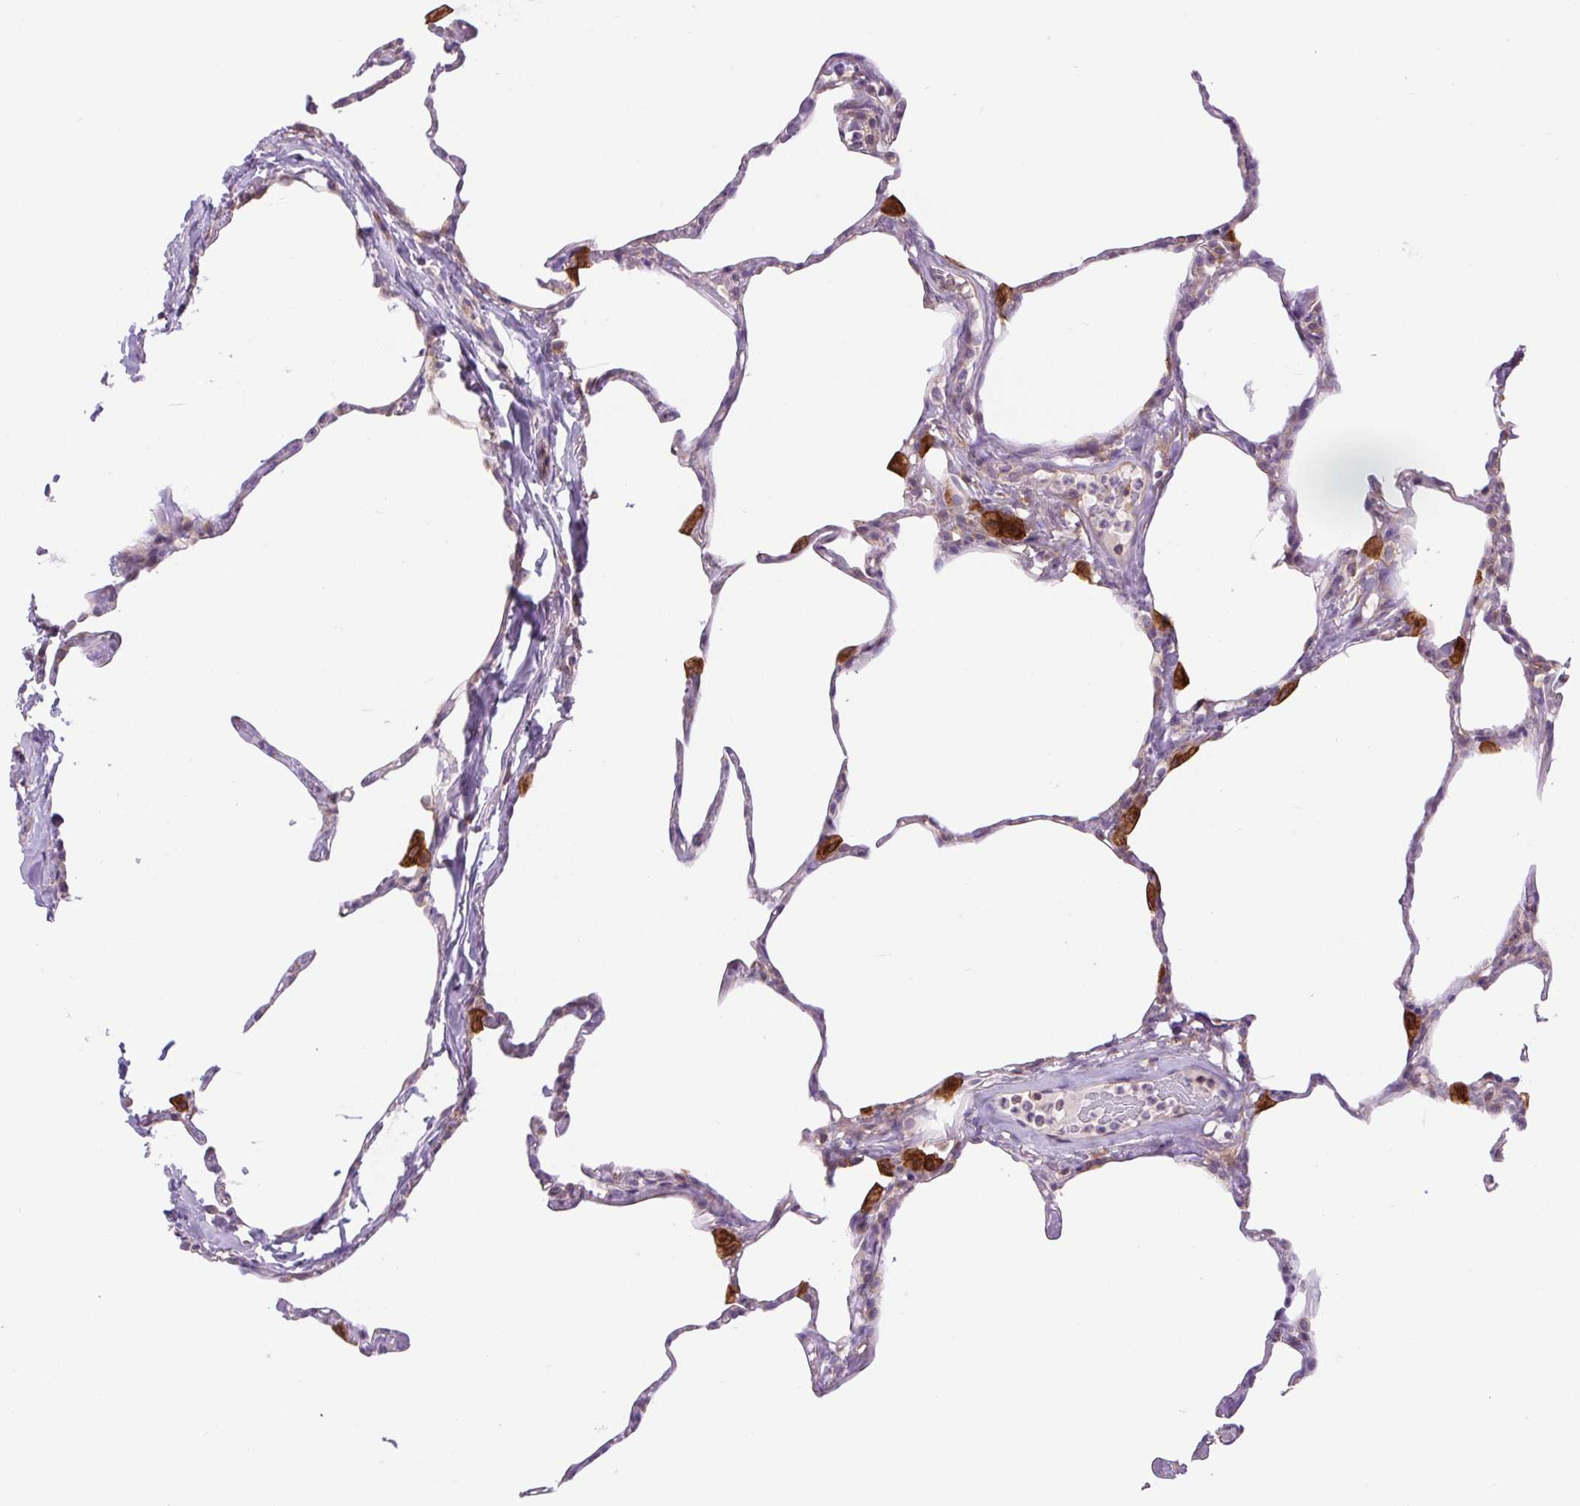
{"staining": {"intensity": "negative", "quantity": "none", "location": "none"}, "tissue": "lung", "cell_type": "Alveolar cells", "image_type": "normal", "snomed": [{"axis": "morphology", "description": "Normal tissue, NOS"}, {"axis": "topography", "description": "Lung"}], "caption": "Immunohistochemistry (IHC) photomicrograph of unremarkable lung: human lung stained with DAB (3,3'-diaminobenzidine) reveals no significant protein positivity in alveolar cells. The staining is performed using DAB (3,3'-diaminobenzidine) brown chromogen with nuclei counter-stained in using hematoxylin.", "gene": "MINK1", "patient": {"sex": "male", "age": 65}}